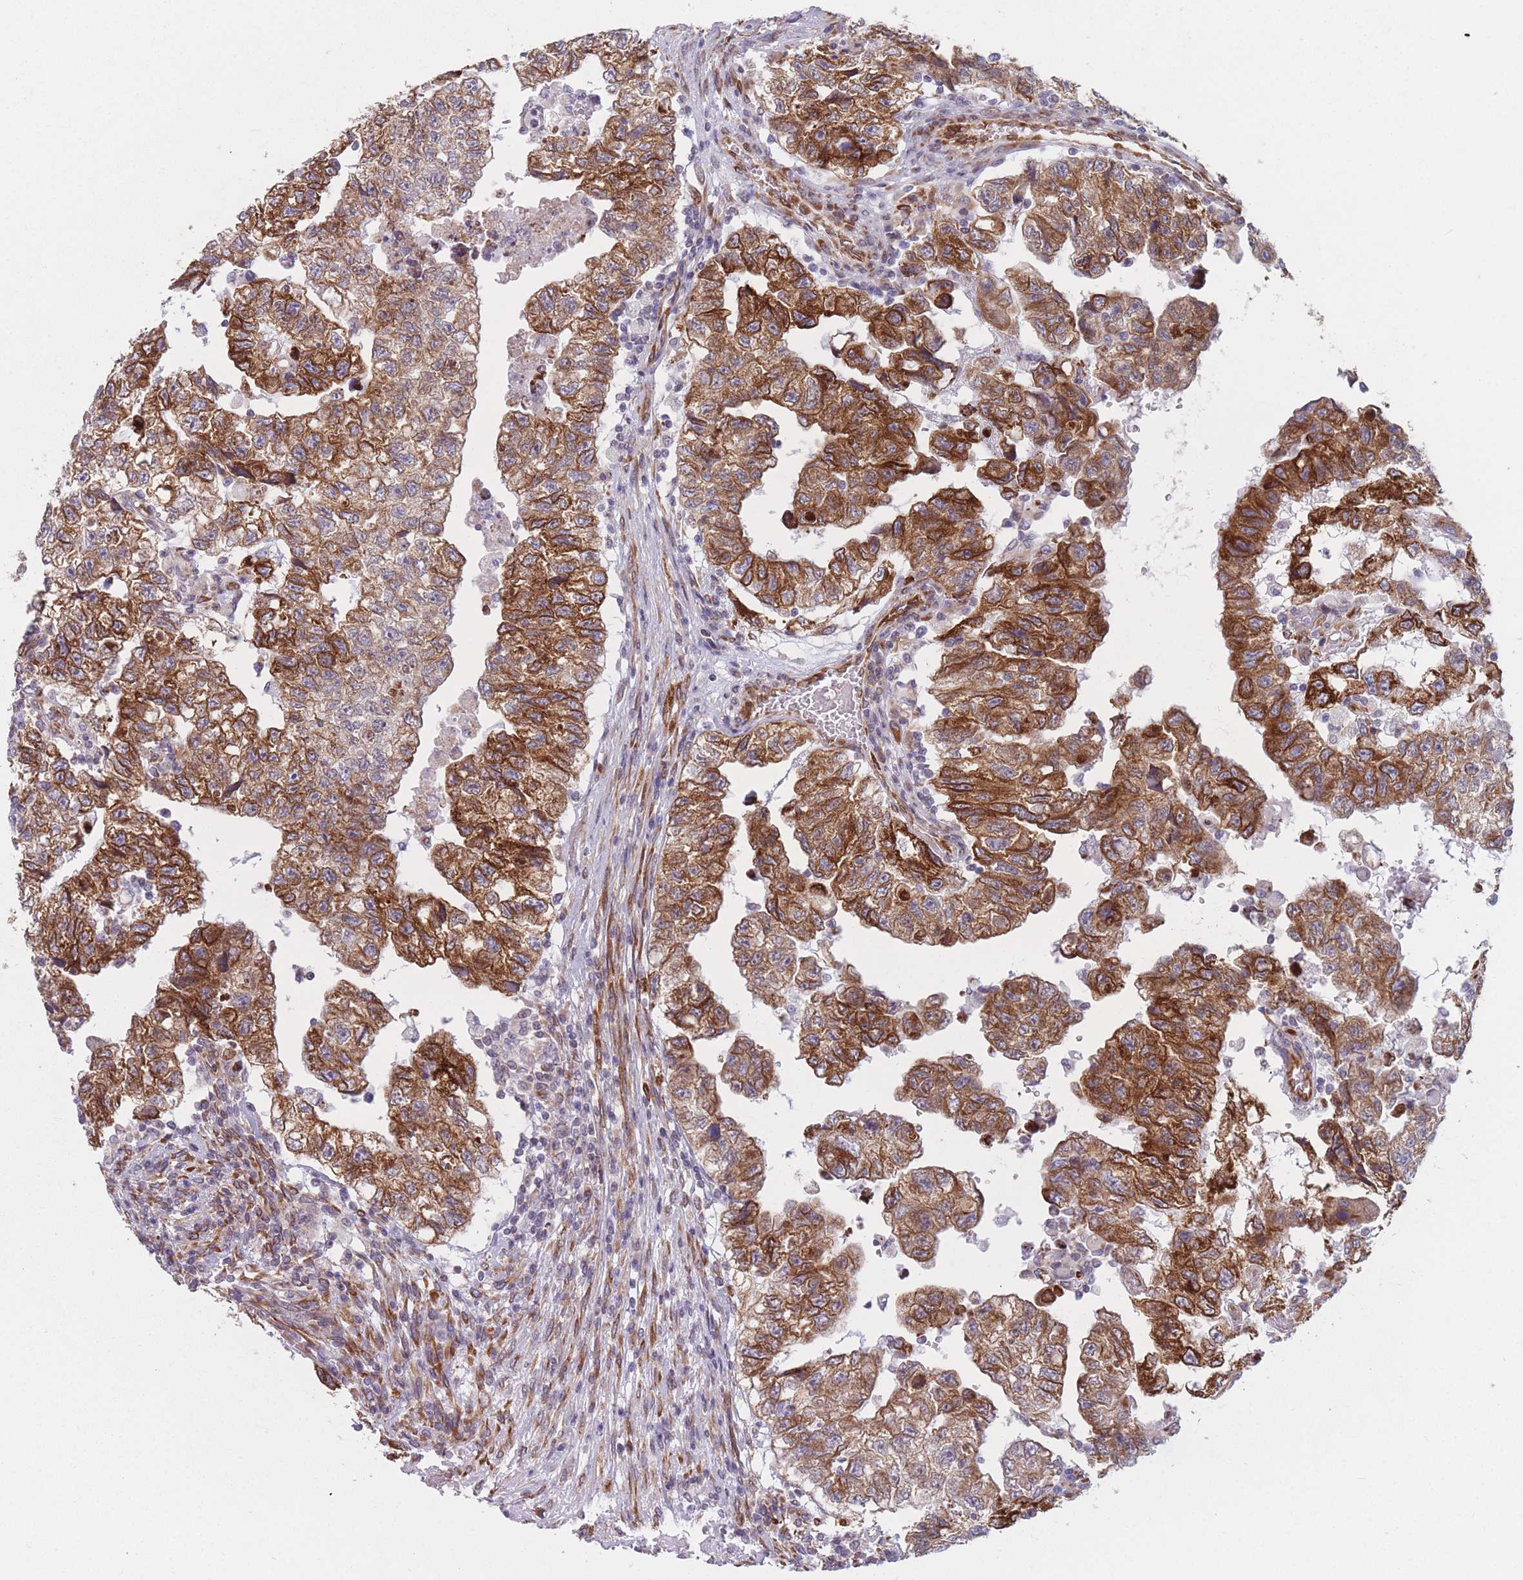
{"staining": {"intensity": "strong", "quantity": ">75%", "location": "cytoplasmic/membranous"}, "tissue": "testis cancer", "cell_type": "Tumor cells", "image_type": "cancer", "snomed": [{"axis": "morphology", "description": "Carcinoma, Embryonal, NOS"}, {"axis": "topography", "description": "Testis"}], "caption": "Strong cytoplasmic/membranous expression is identified in approximately >75% of tumor cells in testis cancer. (DAB (3,3'-diaminobenzidine) IHC with brightfield microscopy, high magnification).", "gene": "AK9", "patient": {"sex": "male", "age": 36}}